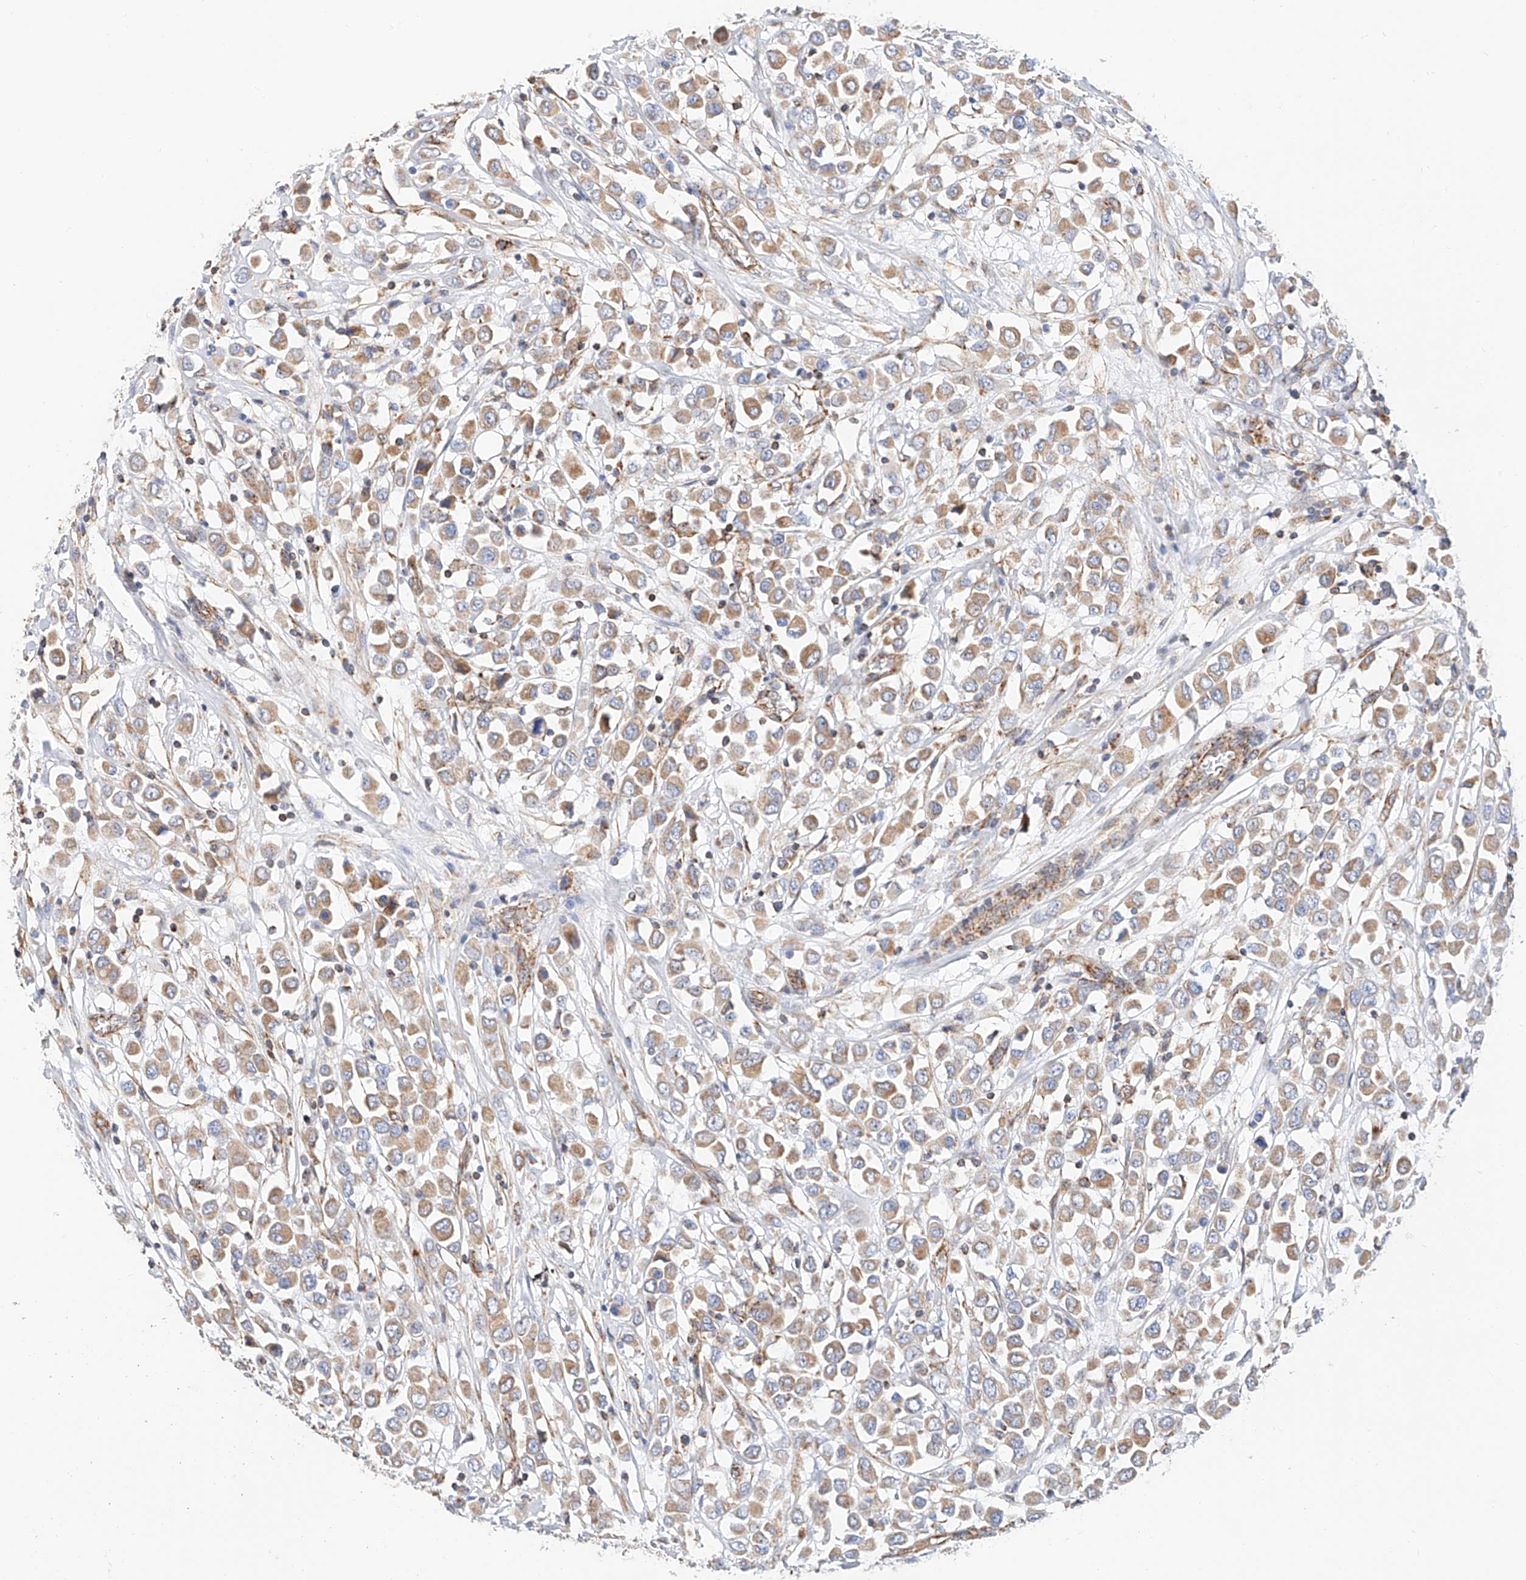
{"staining": {"intensity": "moderate", "quantity": ">75%", "location": "cytoplasmic/membranous"}, "tissue": "breast cancer", "cell_type": "Tumor cells", "image_type": "cancer", "snomed": [{"axis": "morphology", "description": "Duct carcinoma"}, {"axis": "topography", "description": "Breast"}], "caption": "There is medium levels of moderate cytoplasmic/membranous staining in tumor cells of intraductal carcinoma (breast), as demonstrated by immunohistochemical staining (brown color).", "gene": "NDUFV3", "patient": {"sex": "female", "age": 61}}